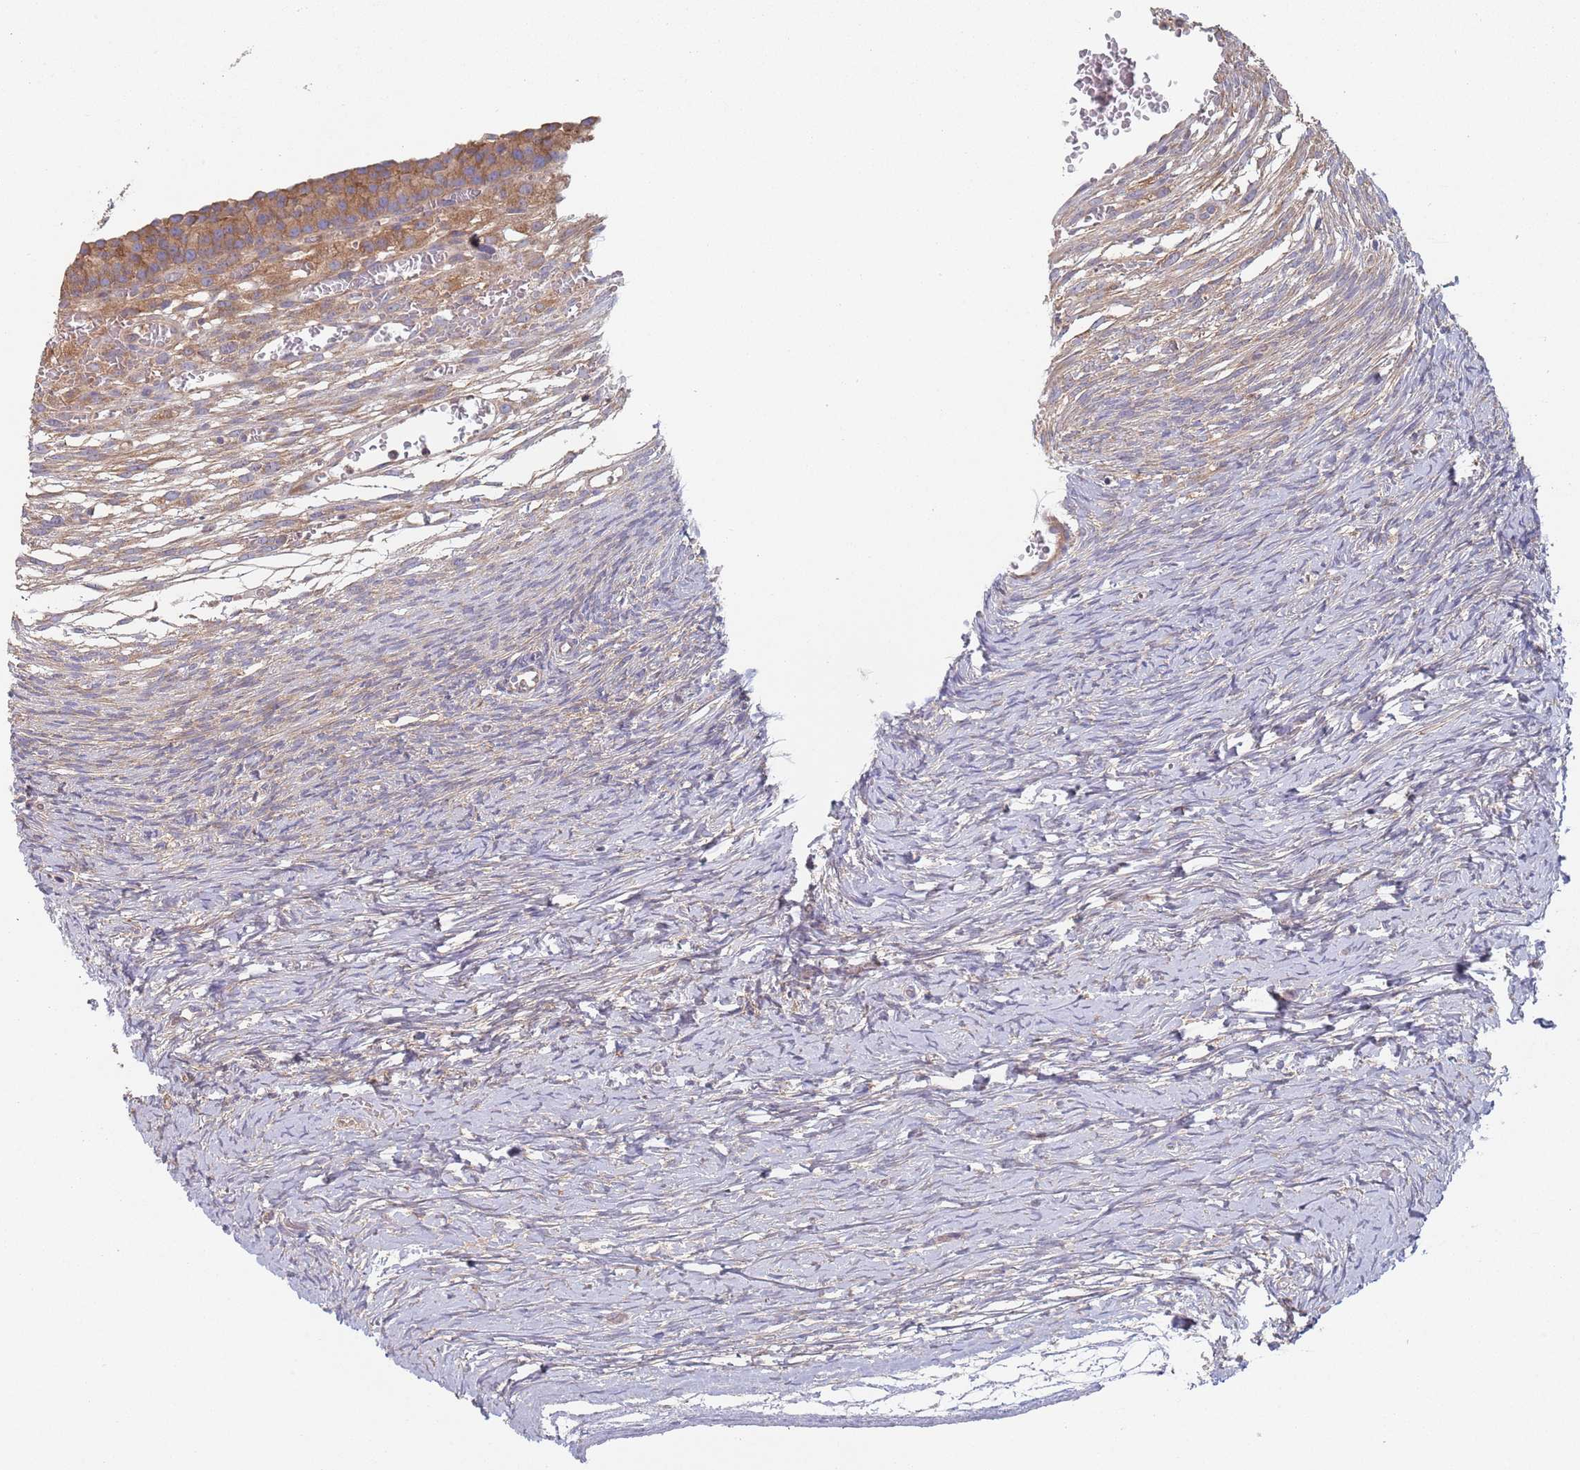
{"staining": {"intensity": "weak", "quantity": "25%-75%", "location": "cytoplasmic/membranous"}, "tissue": "ovary", "cell_type": "Ovarian stroma cells", "image_type": "normal", "snomed": [{"axis": "morphology", "description": "Normal tissue, NOS"}, {"axis": "topography", "description": "Ovary"}], "caption": "Weak cytoplasmic/membranous protein positivity is present in approximately 25%-75% of ovarian stroma cells in ovary.", "gene": "GDI1", "patient": {"sex": "female", "age": 39}}